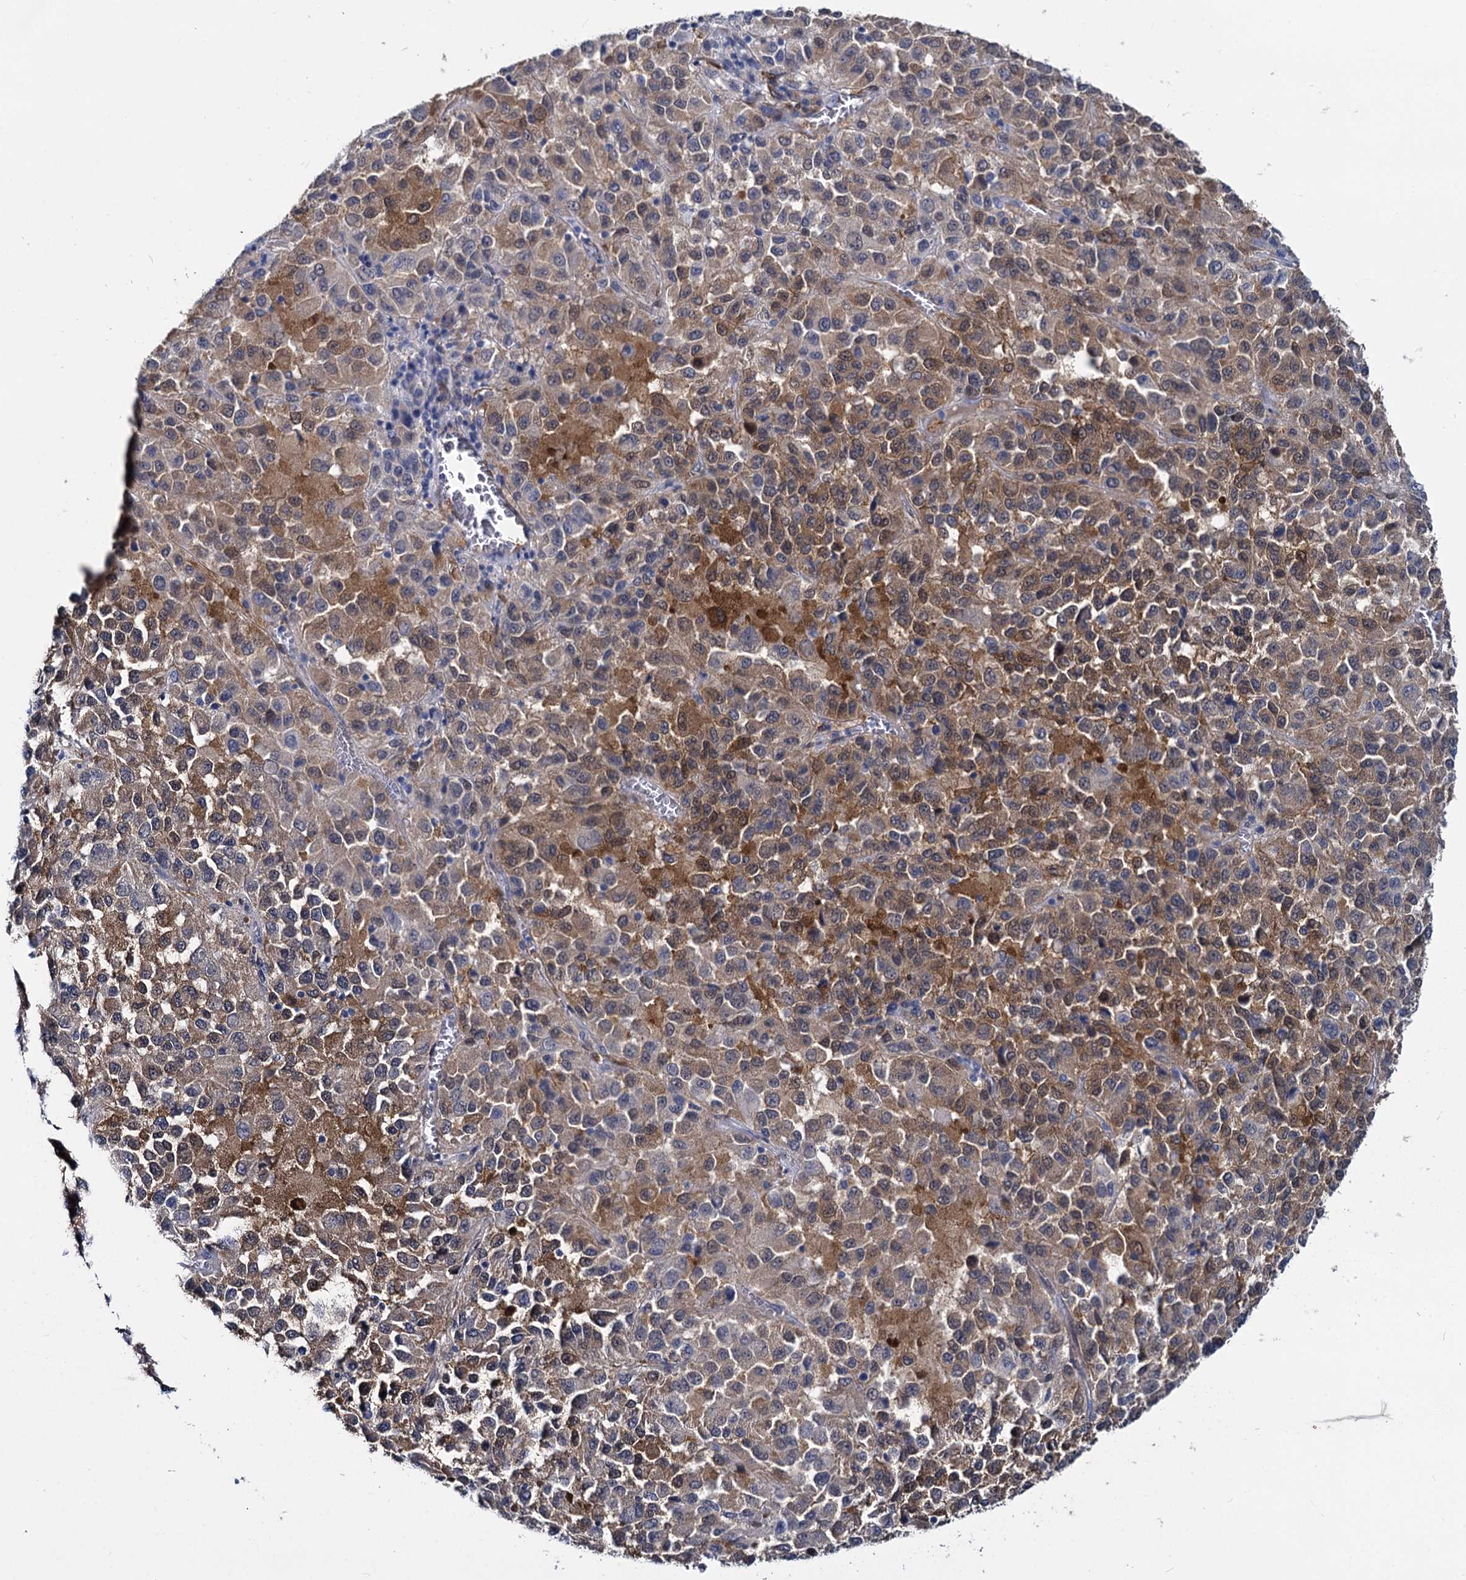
{"staining": {"intensity": "moderate", "quantity": "25%-75%", "location": "cytoplasmic/membranous"}, "tissue": "melanoma", "cell_type": "Tumor cells", "image_type": "cancer", "snomed": [{"axis": "morphology", "description": "Malignant melanoma, Metastatic site"}, {"axis": "topography", "description": "Lung"}], "caption": "Human malignant melanoma (metastatic site) stained with a brown dye reveals moderate cytoplasmic/membranous positive staining in about 25%-75% of tumor cells.", "gene": "GSTM3", "patient": {"sex": "male", "age": 64}}